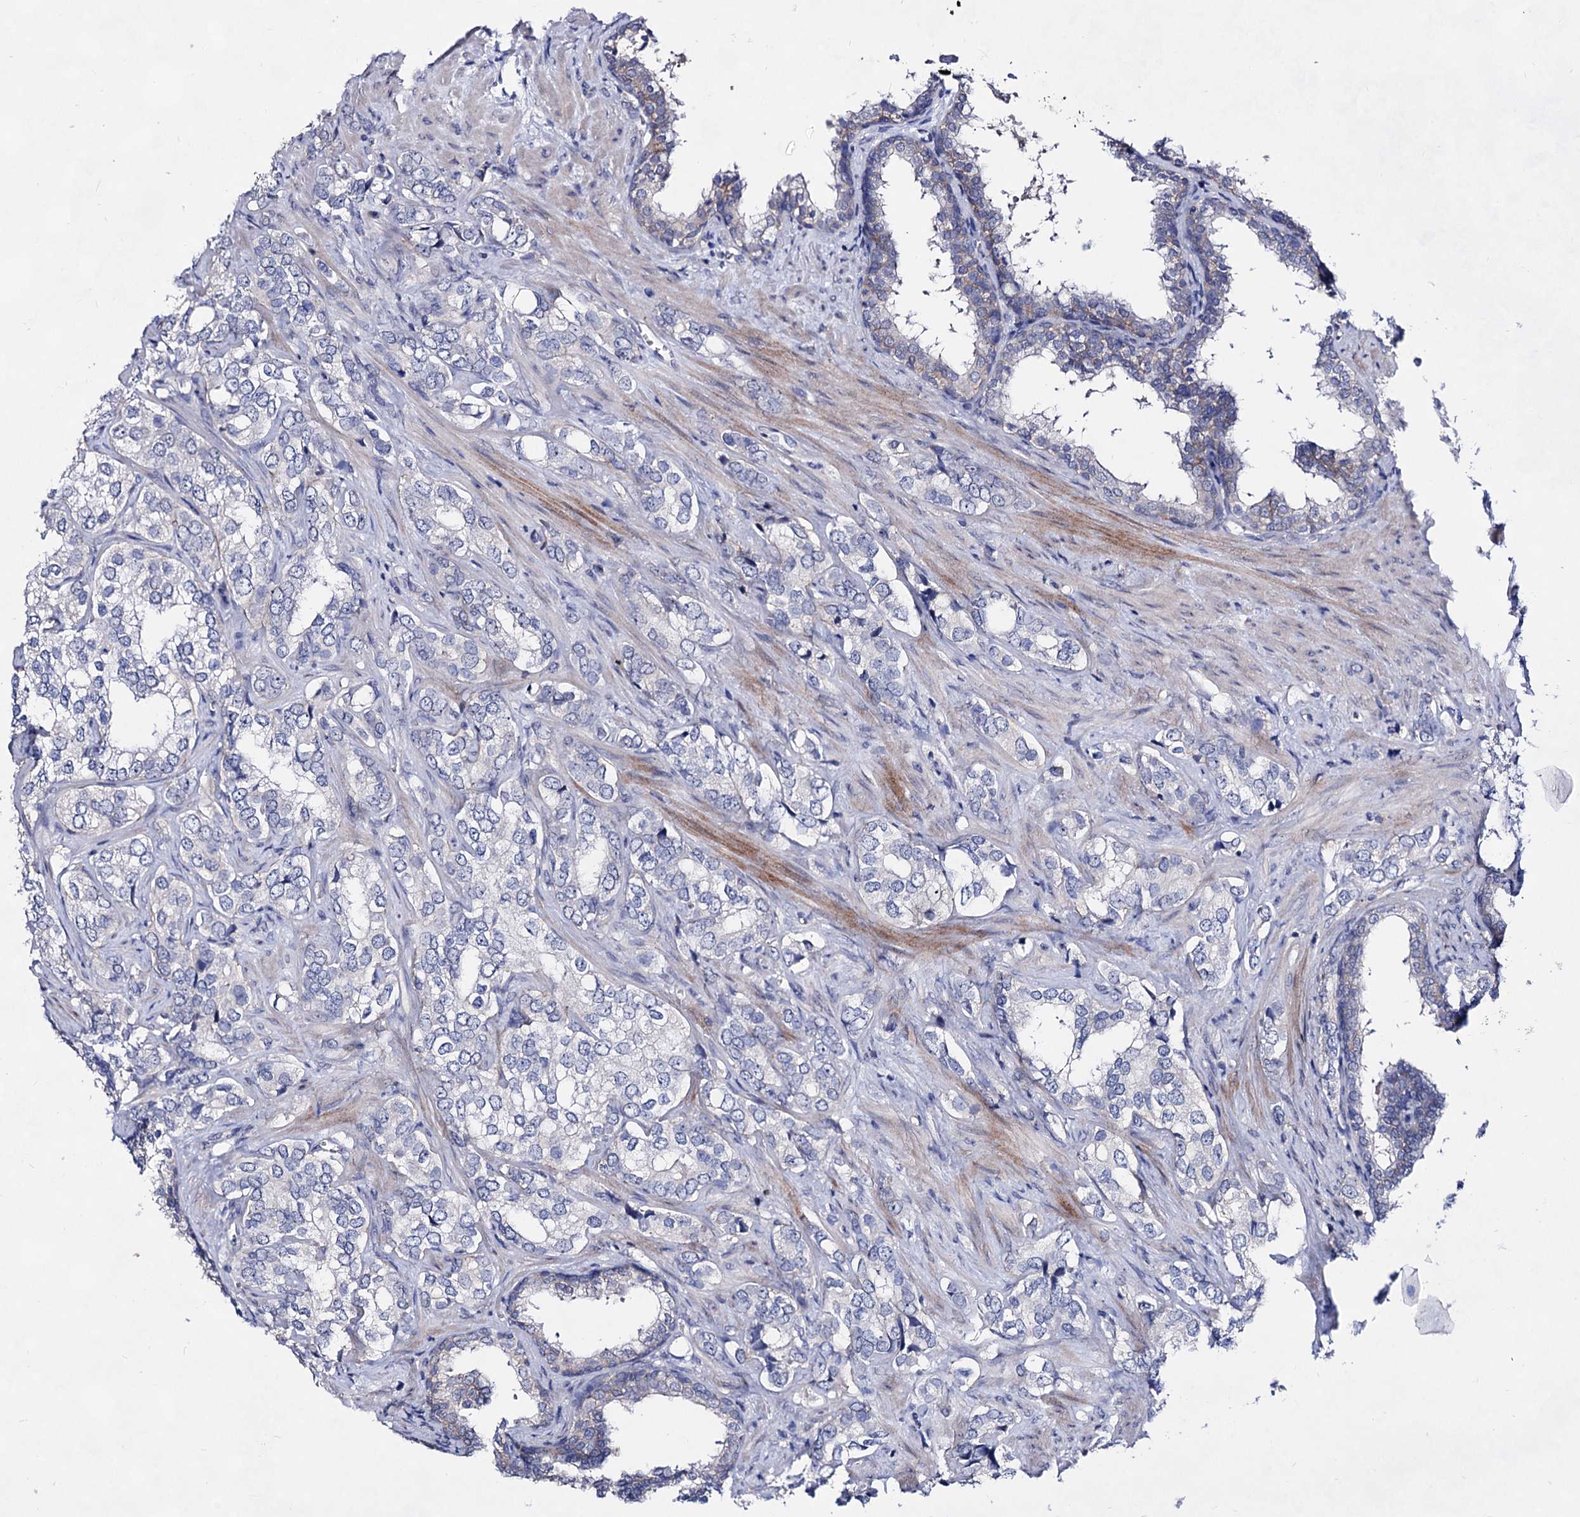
{"staining": {"intensity": "negative", "quantity": "none", "location": "none"}, "tissue": "prostate cancer", "cell_type": "Tumor cells", "image_type": "cancer", "snomed": [{"axis": "morphology", "description": "Adenocarcinoma, High grade"}, {"axis": "topography", "description": "Prostate"}], "caption": "Prostate adenocarcinoma (high-grade) was stained to show a protein in brown. There is no significant expression in tumor cells.", "gene": "PLIN1", "patient": {"sex": "male", "age": 66}}